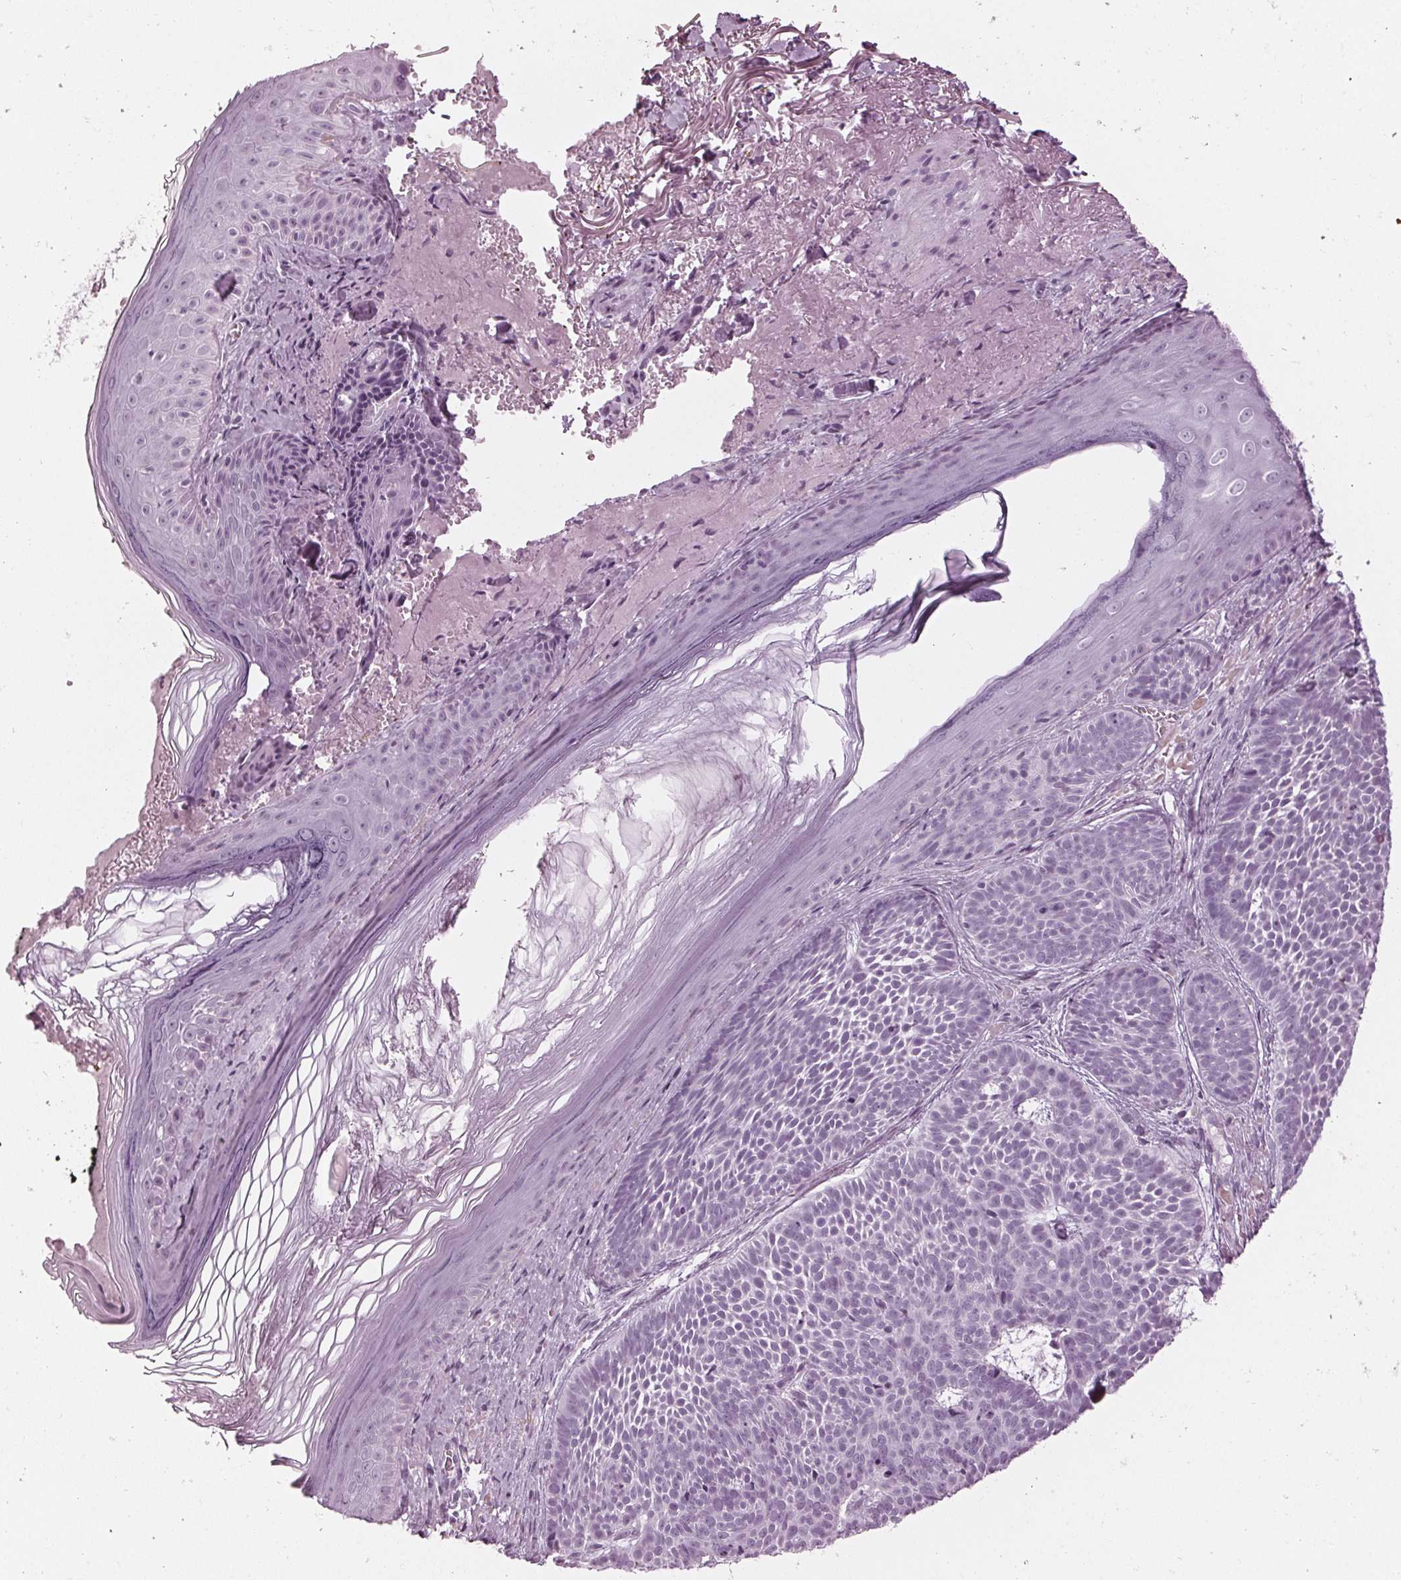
{"staining": {"intensity": "negative", "quantity": "none", "location": "none"}, "tissue": "skin cancer", "cell_type": "Tumor cells", "image_type": "cancer", "snomed": [{"axis": "morphology", "description": "Basal cell carcinoma"}, {"axis": "topography", "description": "Skin"}], "caption": "There is no significant expression in tumor cells of skin basal cell carcinoma.", "gene": "KRT28", "patient": {"sex": "male", "age": 81}}